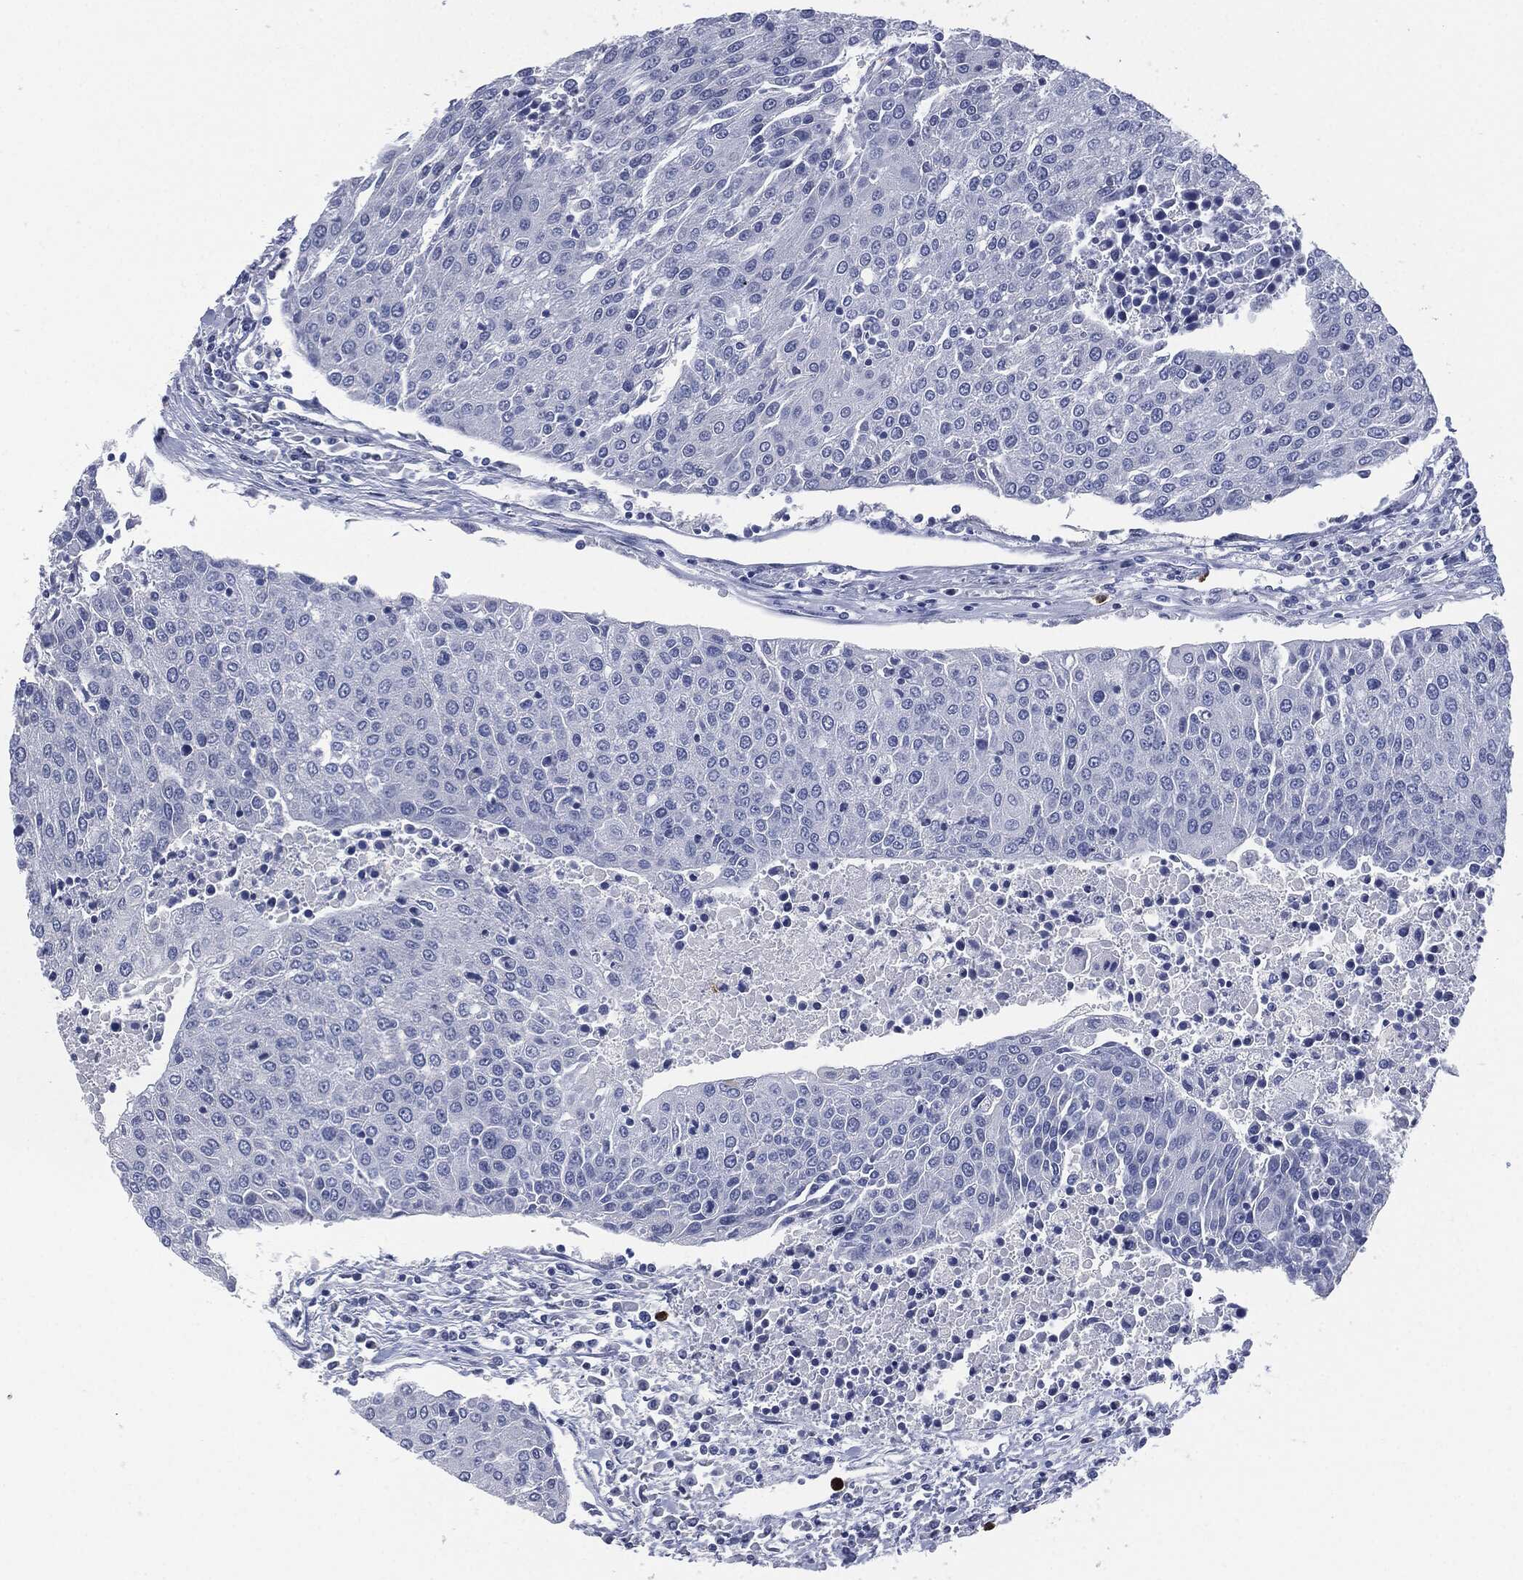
{"staining": {"intensity": "negative", "quantity": "none", "location": "none"}, "tissue": "urothelial cancer", "cell_type": "Tumor cells", "image_type": "cancer", "snomed": [{"axis": "morphology", "description": "Urothelial carcinoma, High grade"}, {"axis": "topography", "description": "Urinary bladder"}], "caption": "Photomicrograph shows no protein positivity in tumor cells of high-grade urothelial carcinoma tissue.", "gene": "CEACAM8", "patient": {"sex": "female", "age": 85}}